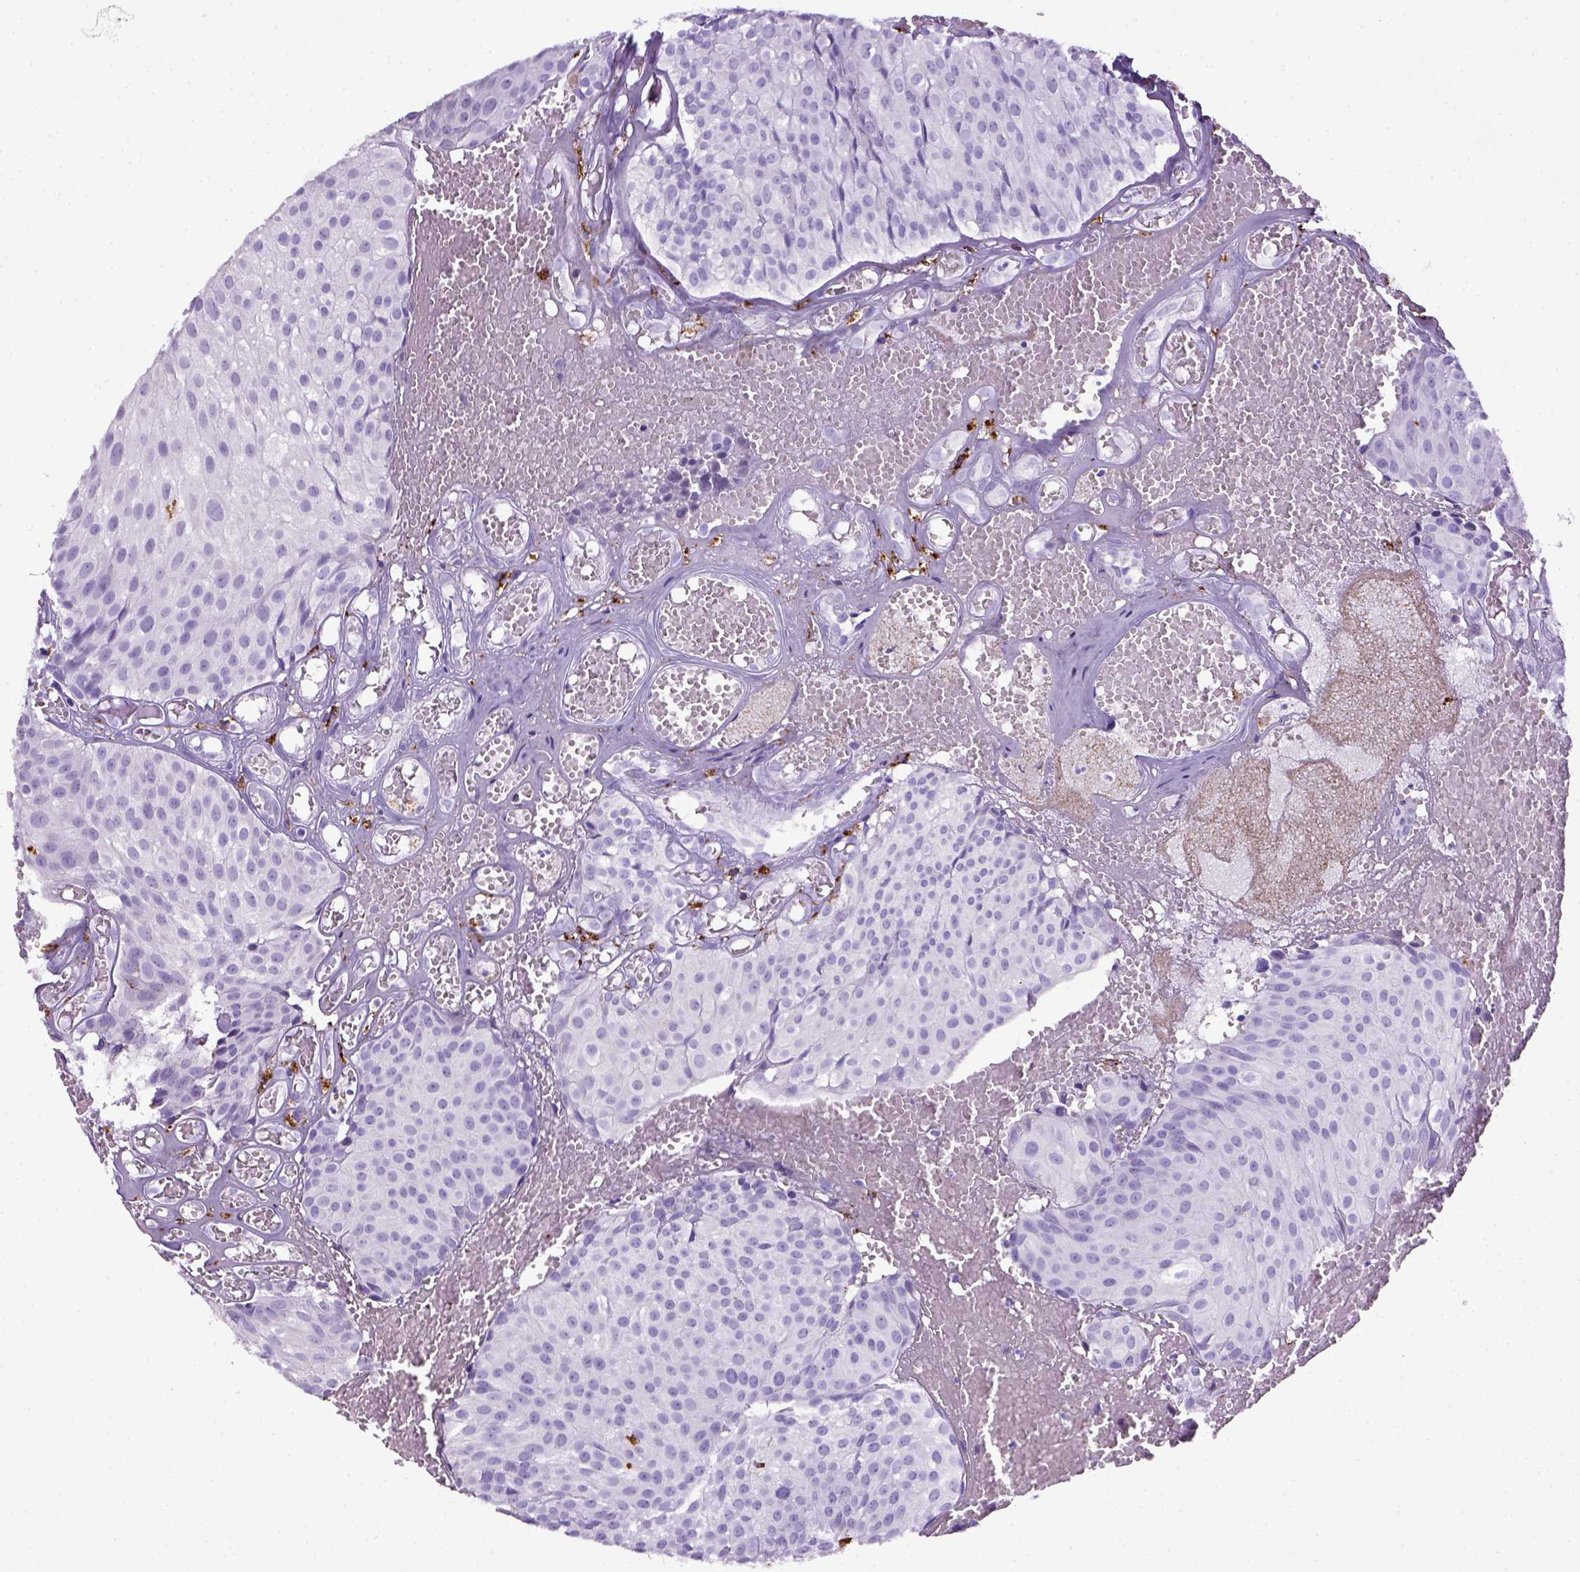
{"staining": {"intensity": "negative", "quantity": "none", "location": "none"}, "tissue": "urothelial cancer", "cell_type": "Tumor cells", "image_type": "cancer", "snomed": [{"axis": "morphology", "description": "Urothelial carcinoma, Low grade"}, {"axis": "topography", "description": "Urinary bladder"}], "caption": "This histopathology image is of urothelial cancer stained with immunohistochemistry (IHC) to label a protein in brown with the nuclei are counter-stained blue. There is no staining in tumor cells.", "gene": "CD68", "patient": {"sex": "male", "age": 63}}